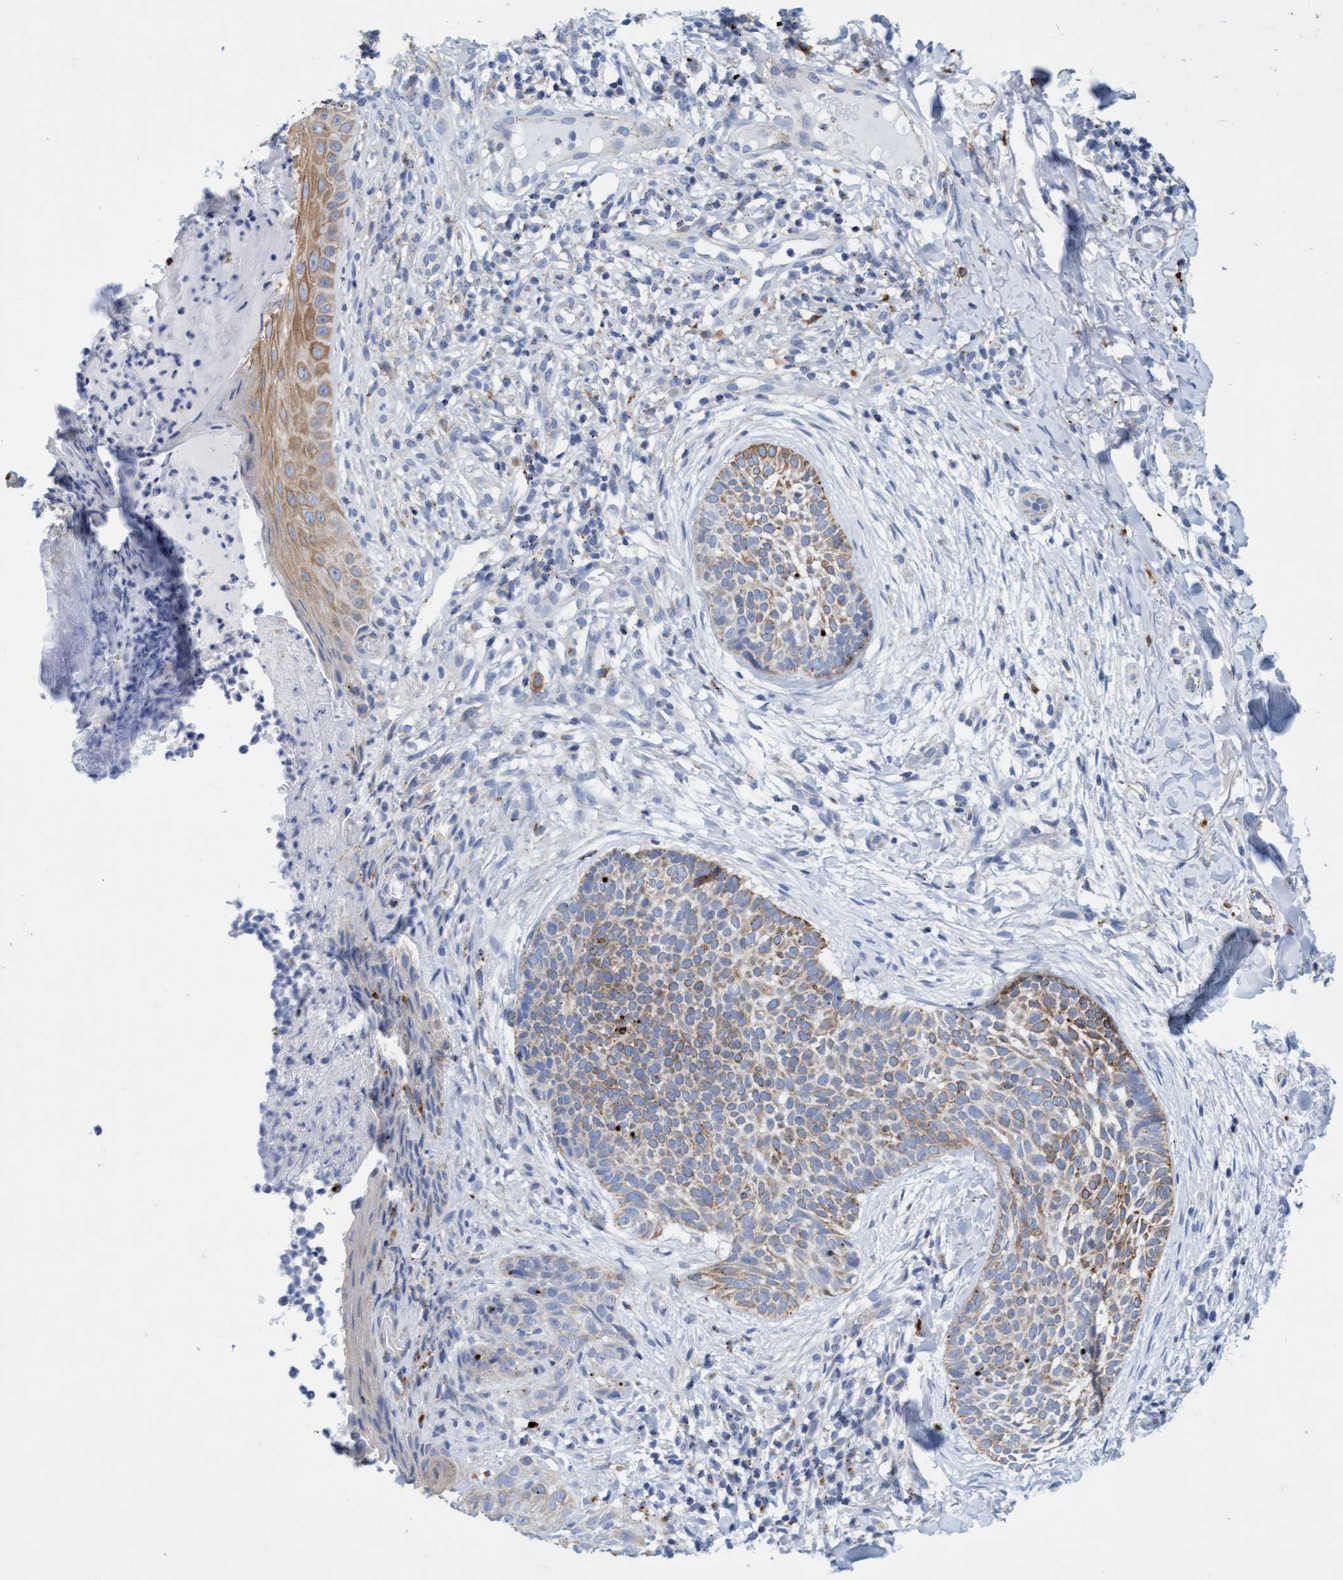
{"staining": {"intensity": "weak", "quantity": "25%-75%", "location": "cytoplasmic/membranous"}, "tissue": "skin cancer", "cell_type": "Tumor cells", "image_type": "cancer", "snomed": [{"axis": "morphology", "description": "Normal tissue, NOS"}, {"axis": "morphology", "description": "Basal cell carcinoma"}, {"axis": "topography", "description": "Skin"}], "caption": "Protein positivity by immunohistochemistry reveals weak cytoplasmic/membranous expression in about 25%-75% of tumor cells in skin cancer (basal cell carcinoma).", "gene": "SGSH", "patient": {"sex": "male", "age": 67}}